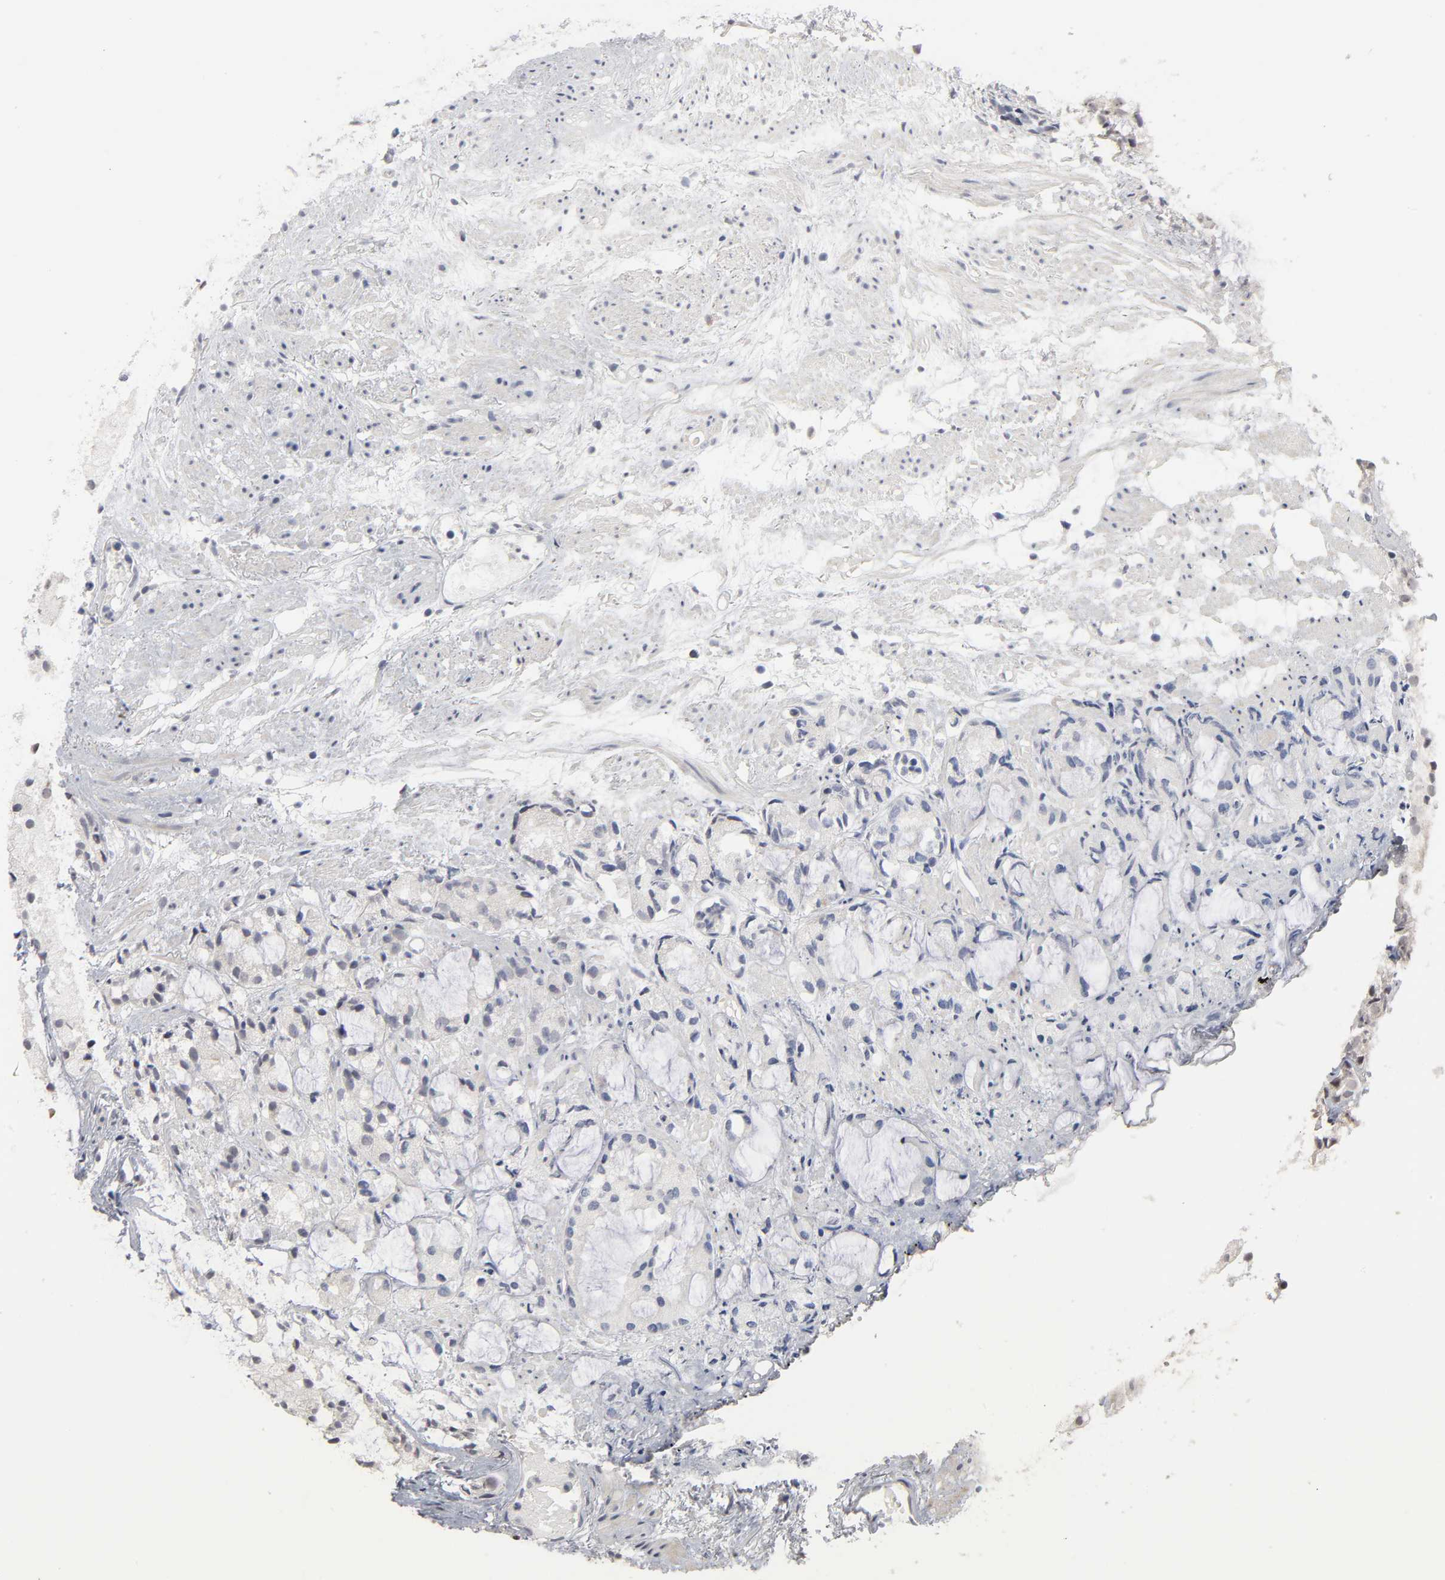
{"staining": {"intensity": "negative", "quantity": "none", "location": "none"}, "tissue": "prostate cancer", "cell_type": "Tumor cells", "image_type": "cancer", "snomed": [{"axis": "morphology", "description": "Adenocarcinoma, High grade"}, {"axis": "topography", "description": "Prostate"}], "caption": "A high-resolution micrograph shows IHC staining of adenocarcinoma (high-grade) (prostate), which displays no significant positivity in tumor cells.", "gene": "HNF4A", "patient": {"sex": "male", "age": 85}}